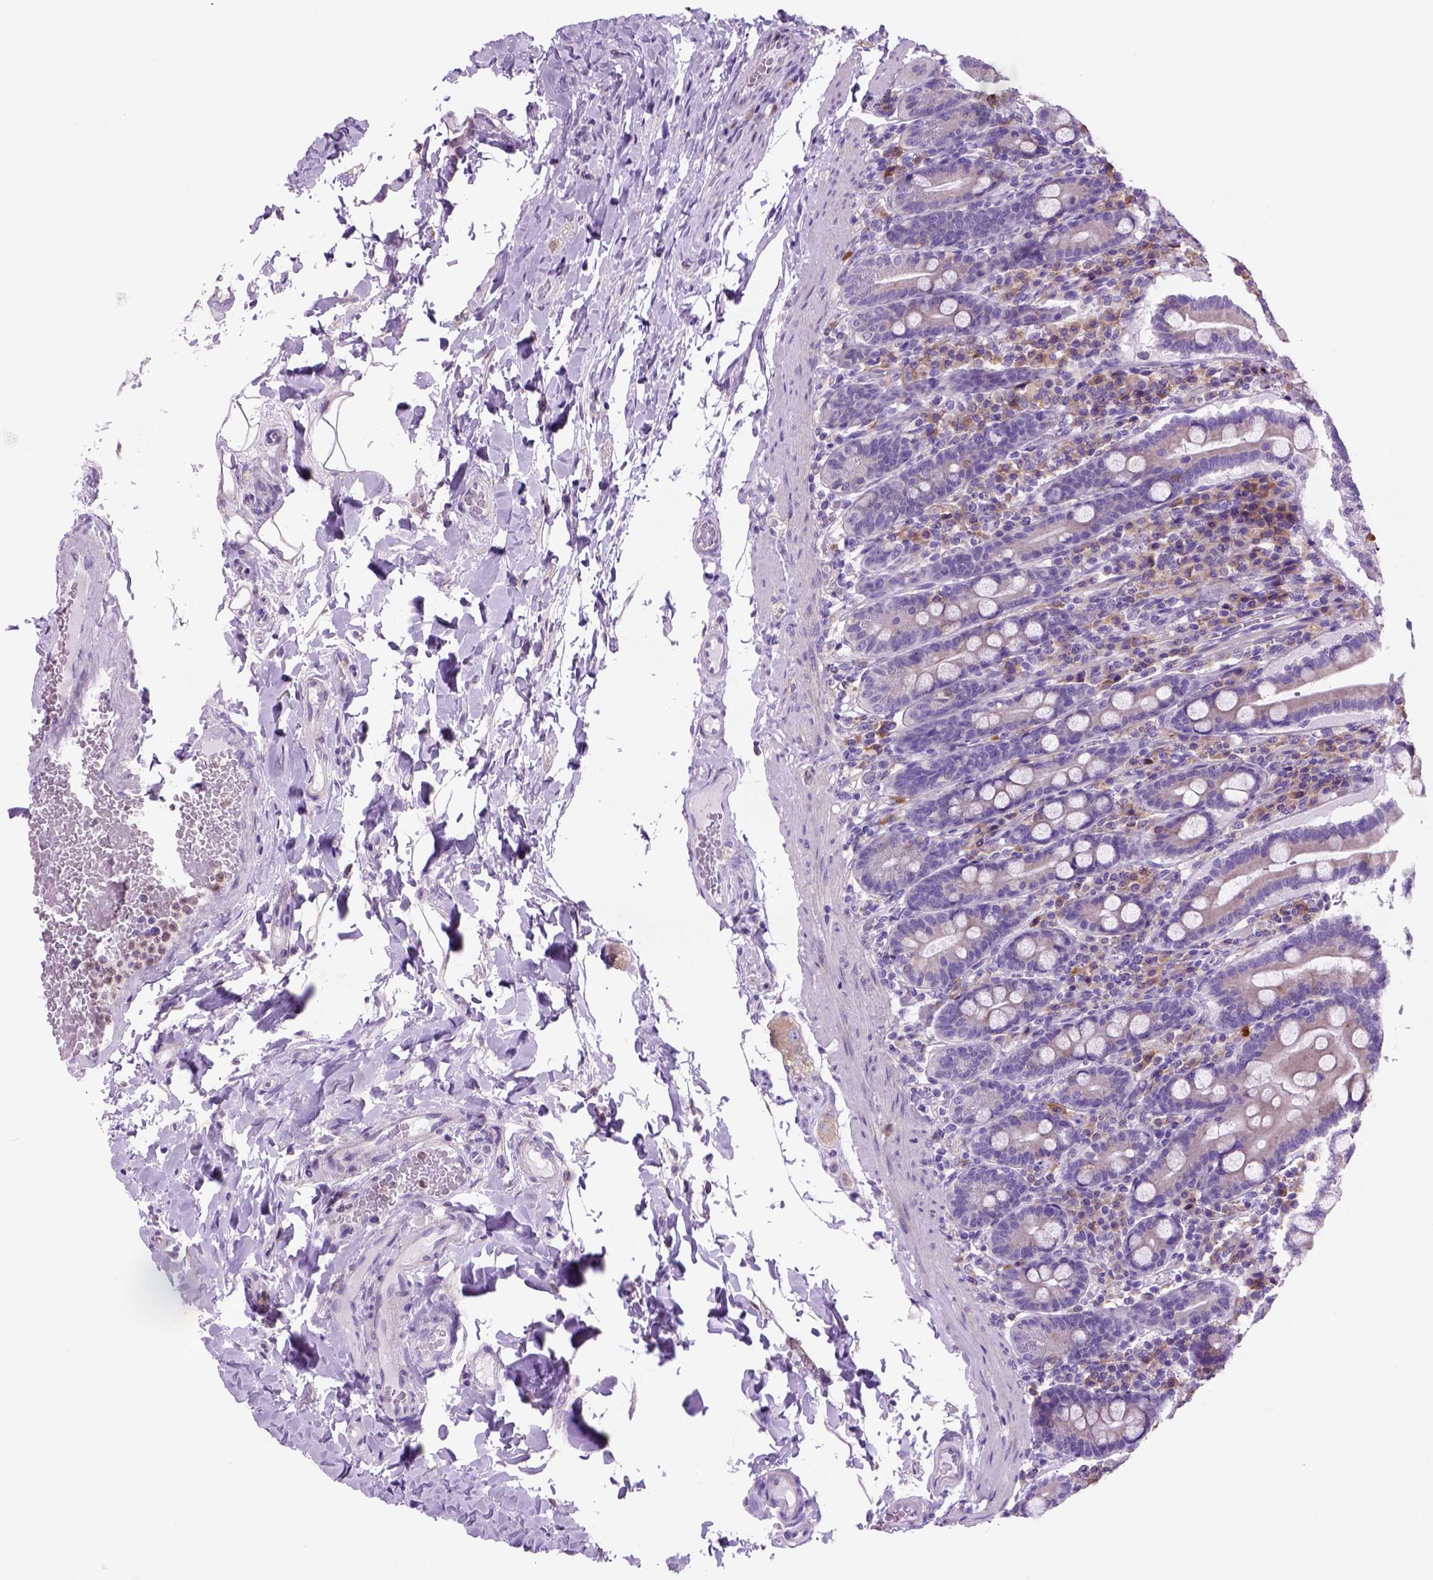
{"staining": {"intensity": "negative", "quantity": "none", "location": "none"}, "tissue": "small intestine", "cell_type": "Glandular cells", "image_type": "normal", "snomed": [{"axis": "morphology", "description": "Normal tissue, NOS"}, {"axis": "topography", "description": "Small intestine"}], "caption": "This image is of normal small intestine stained with immunohistochemistry (IHC) to label a protein in brown with the nuclei are counter-stained blue. There is no expression in glandular cells.", "gene": "PIAS3", "patient": {"sex": "male", "age": 26}}